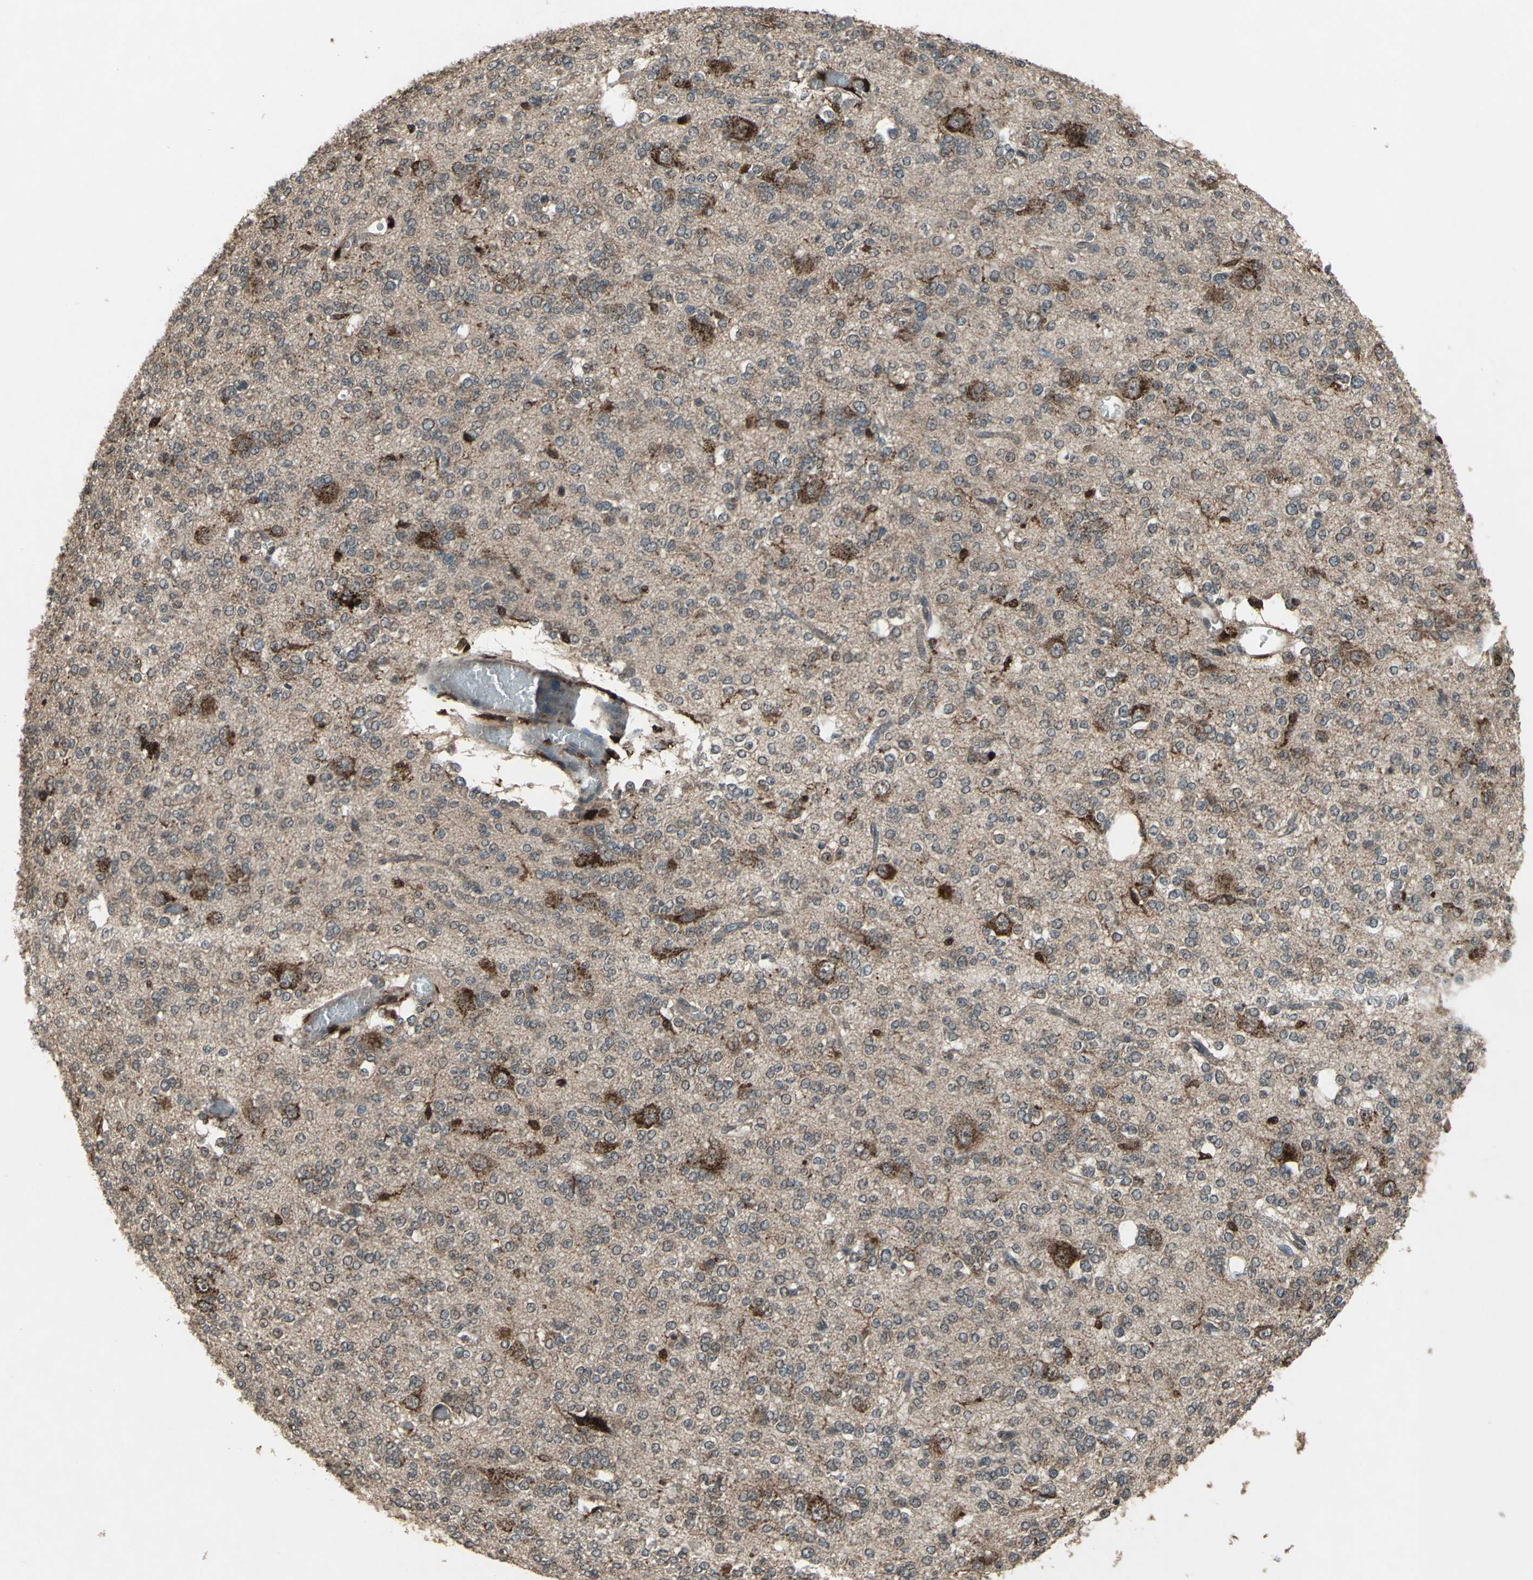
{"staining": {"intensity": "negative", "quantity": "none", "location": "none"}, "tissue": "glioma", "cell_type": "Tumor cells", "image_type": "cancer", "snomed": [{"axis": "morphology", "description": "Glioma, malignant, Low grade"}, {"axis": "topography", "description": "Brain"}], "caption": "High magnification brightfield microscopy of malignant low-grade glioma stained with DAB (brown) and counterstained with hematoxylin (blue): tumor cells show no significant staining.", "gene": "PYCARD", "patient": {"sex": "male", "age": 38}}